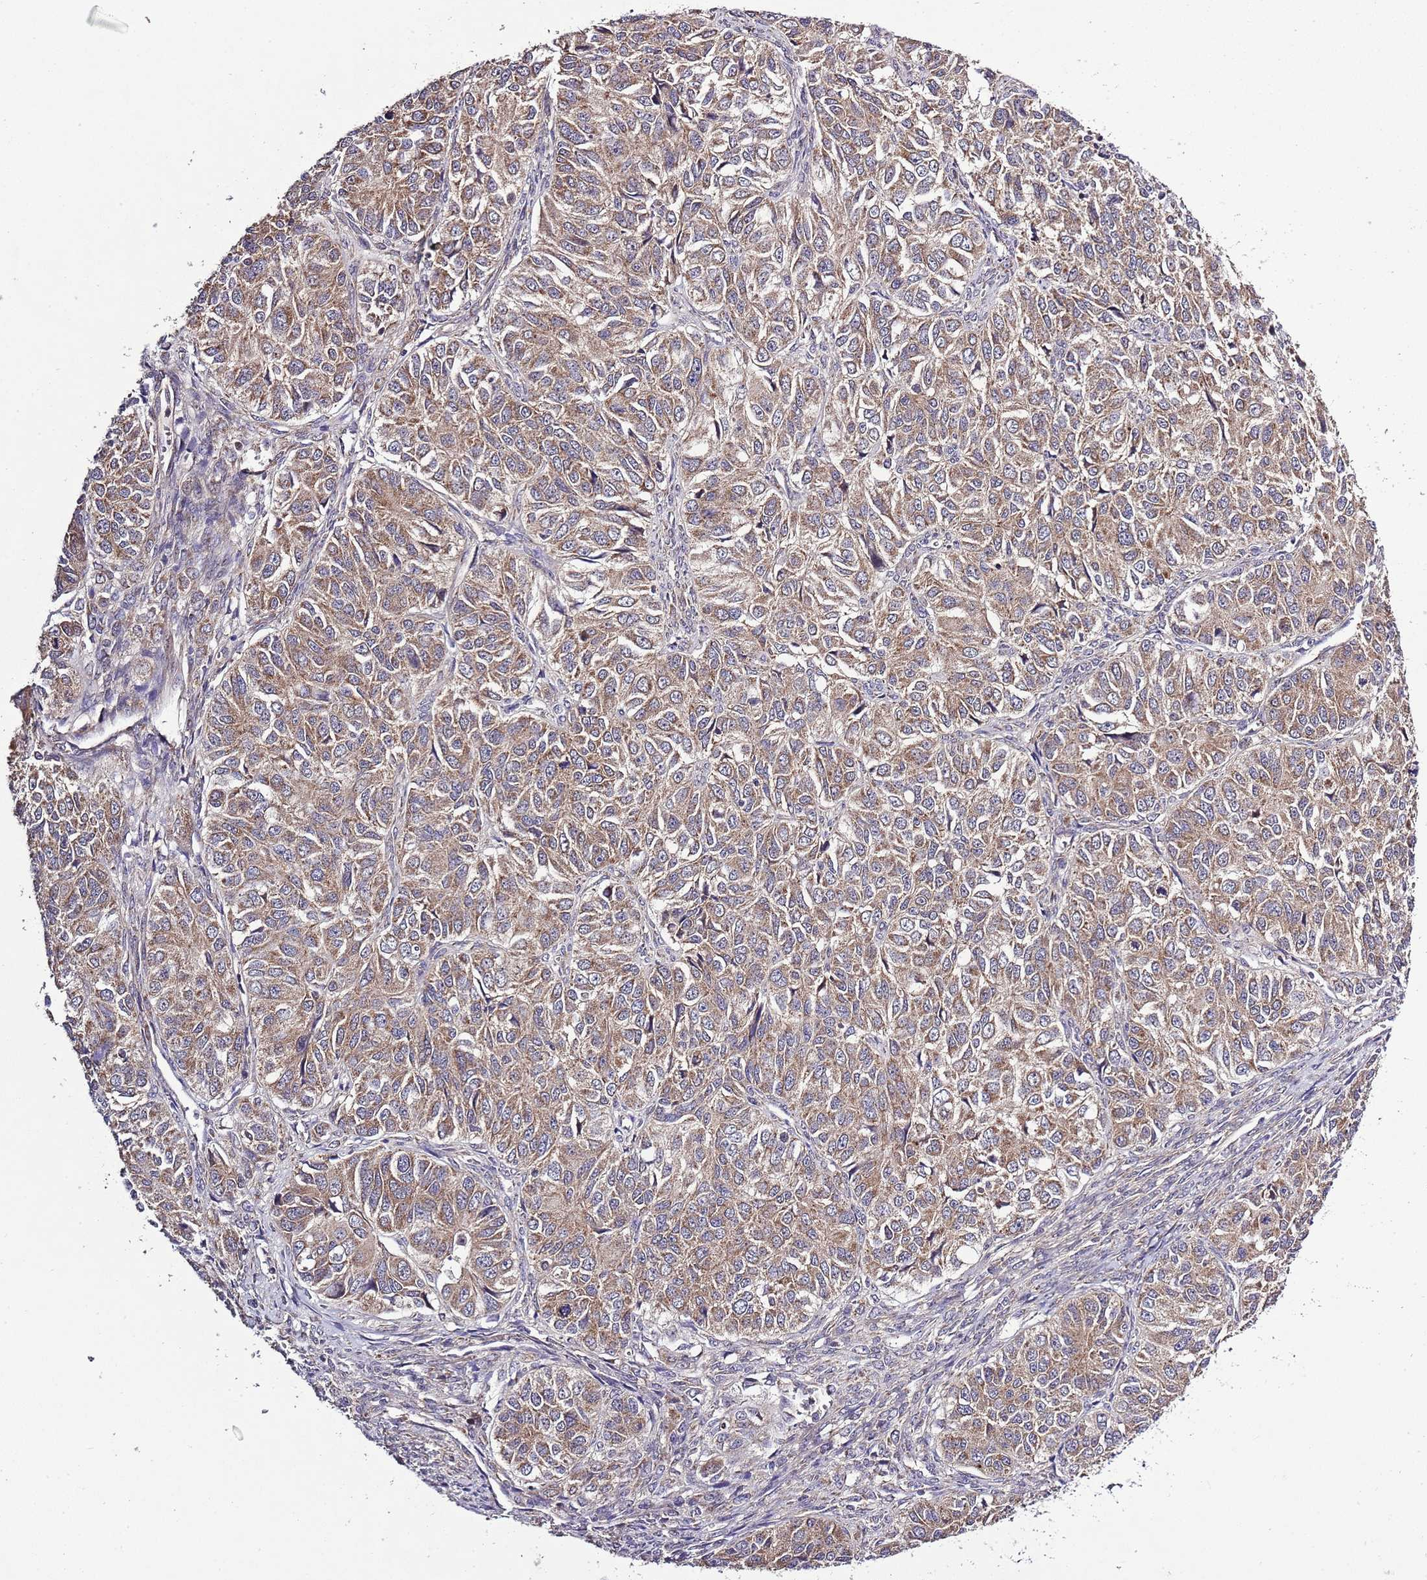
{"staining": {"intensity": "moderate", "quantity": ">75%", "location": "cytoplasmic/membranous"}, "tissue": "ovarian cancer", "cell_type": "Tumor cells", "image_type": "cancer", "snomed": [{"axis": "morphology", "description": "Carcinoma, endometroid"}, {"axis": "topography", "description": "Ovary"}], "caption": "Moderate cytoplasmic/membranous positivity is seen in approximately >75% of tumor cells in ovarian endometroid carcinoma.", "gene": "MFNG", "patient": {"sex": "female", "age": 51}}